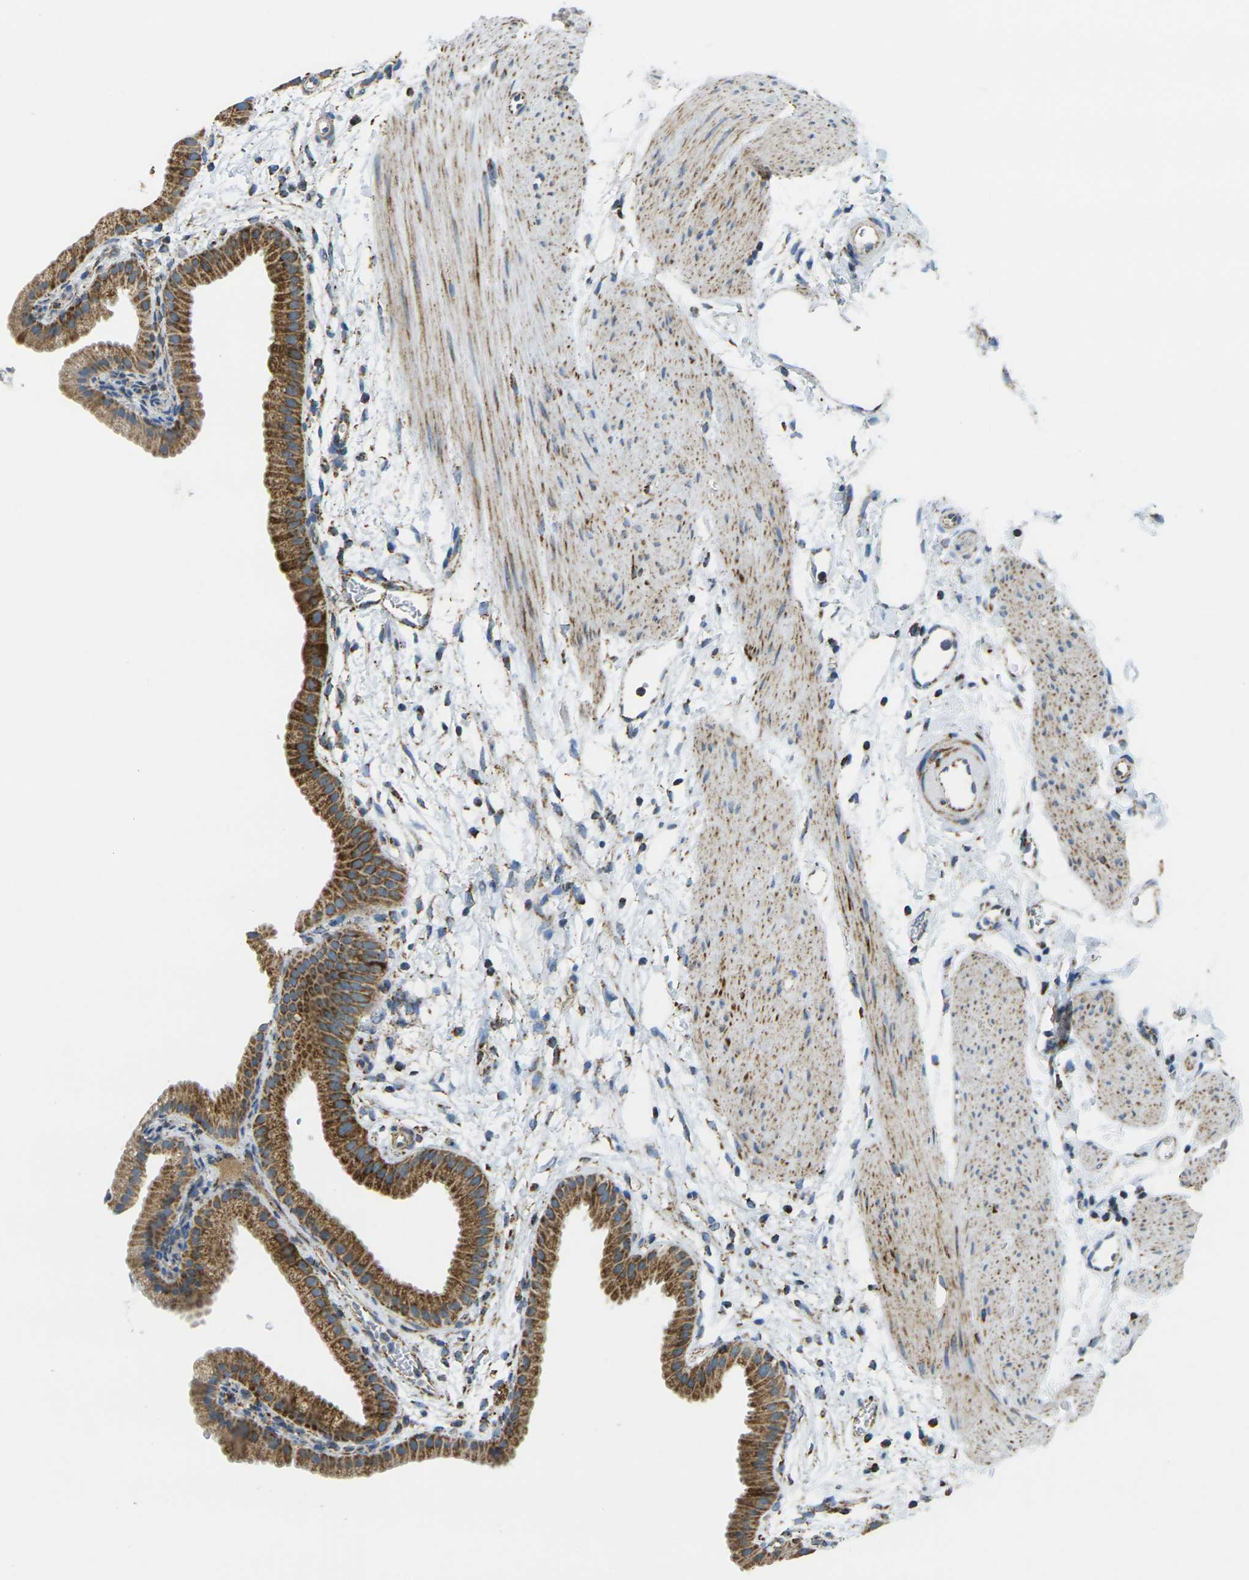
{"staining": {"intensity": "strong", "quantity": ">75%", "location": "cytoplasmic/membranous"}, "tissue": "gallbladder", "cell_type": "Glandular cells", "image_type": "normal", "snomed": [{"axis": "morphology", "description": "Normal tissue, NOS"}, {"axis": "topography", "description": "Gallbladder"}], "caption": "IHC photomicrograph of unremarkable gallbladder: gallbladder stained using IHC shows high levels of strong protein expression localized specifically in the cytoplasmic/membranous of glandular cells, appearing as a cytoplasmic/membranous brown color.", "gene": "CYB5R1", "patient": {"sex": "female", "age": 64}}